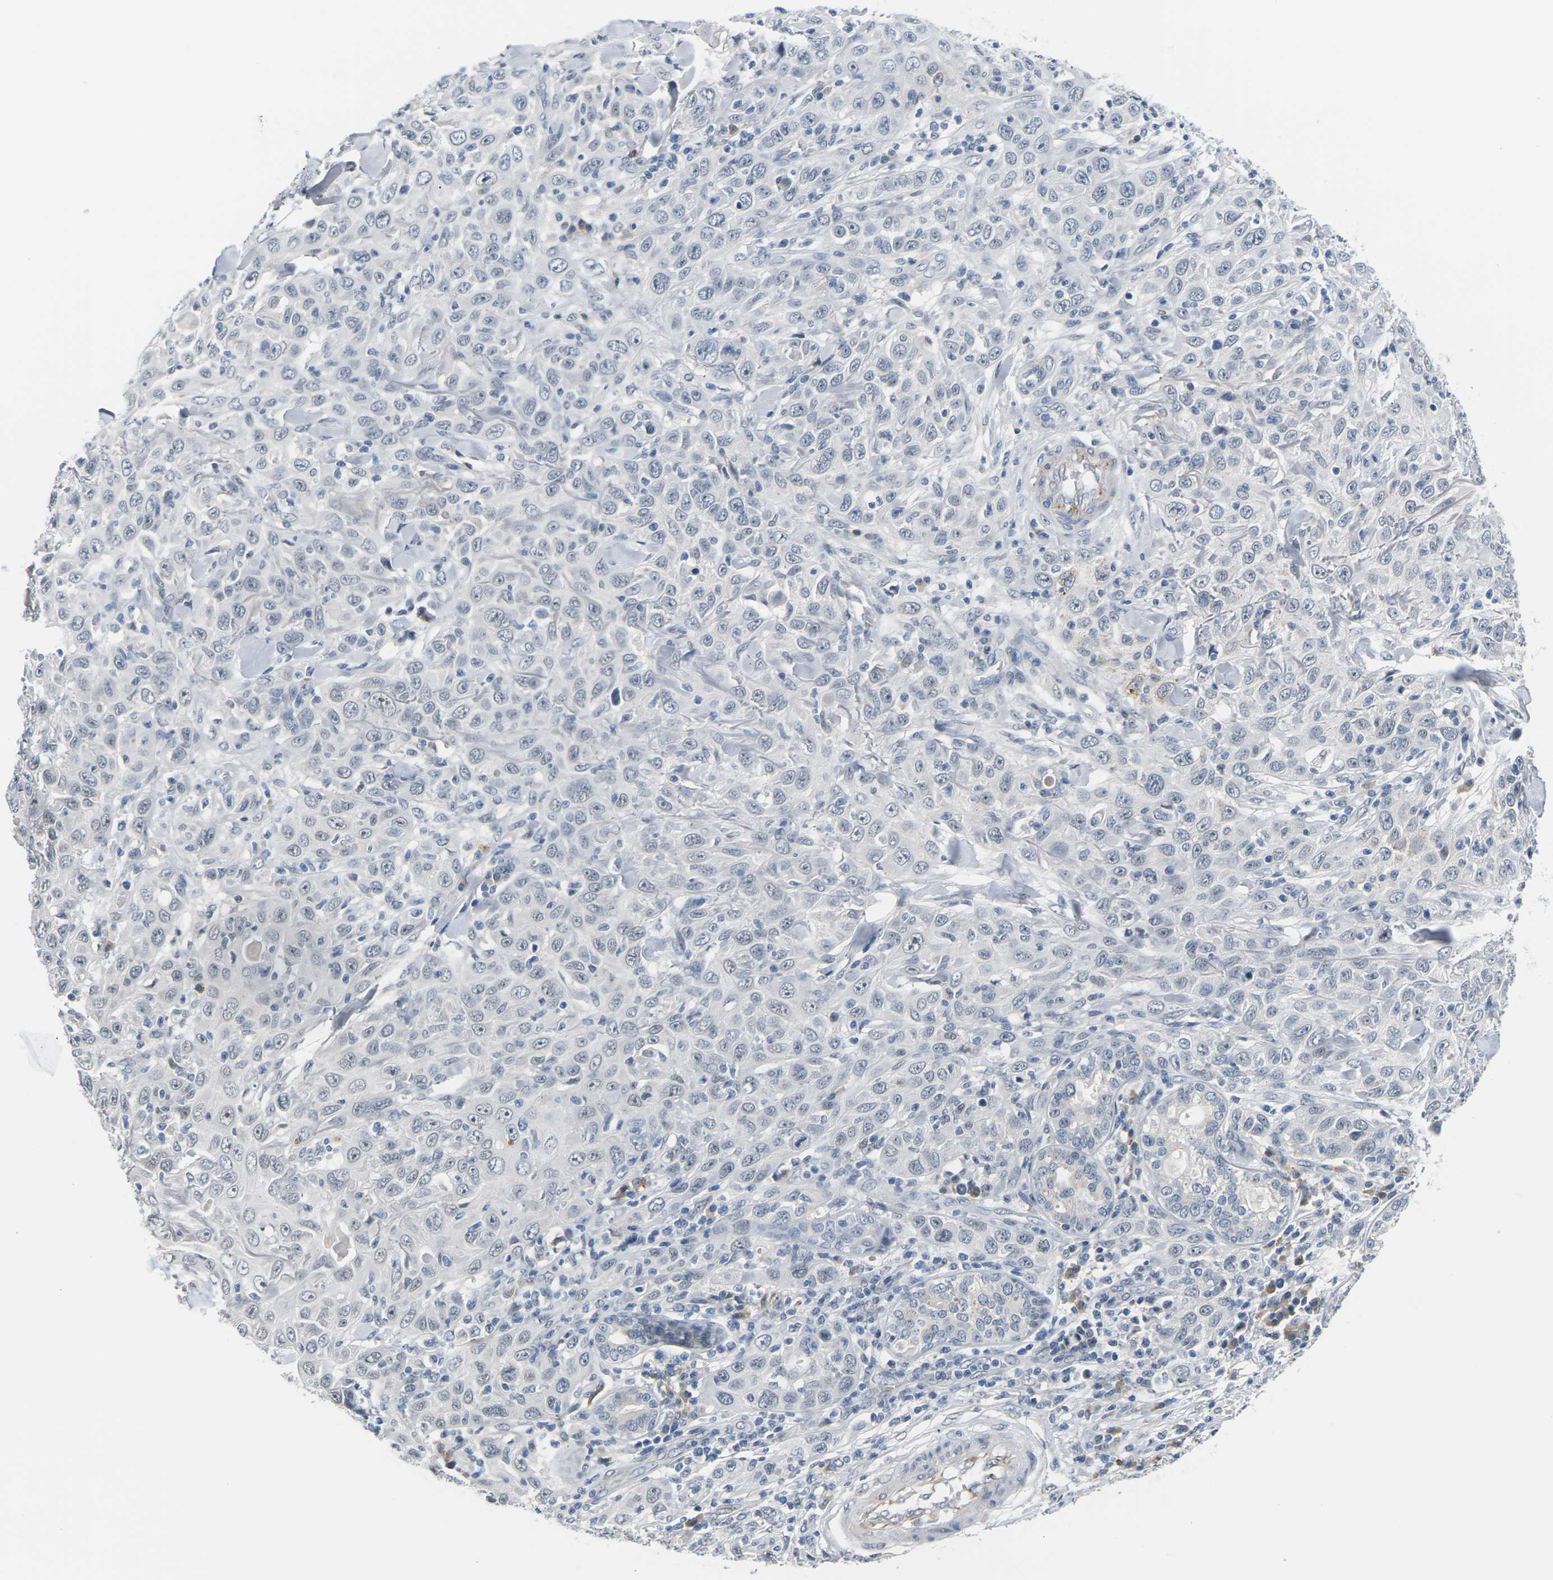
{"staining": {"intensity": "negative", "quantity": "none", "location": "none"}, "tissue": "skin cancer", "cell_type": "Tumor cells", "image_type": "cancer", "snomed": [{"axis": "morphology", "description": "Squamous cell carcinoma, NOS"}, {"axis": "topography", "description": "Skin"}], "caption": "There is no significant staining in tumor cells of squamous cell carcinoma (skin).", "gene": "PKP2", "patient": {"sex": "female", "age": 88}}